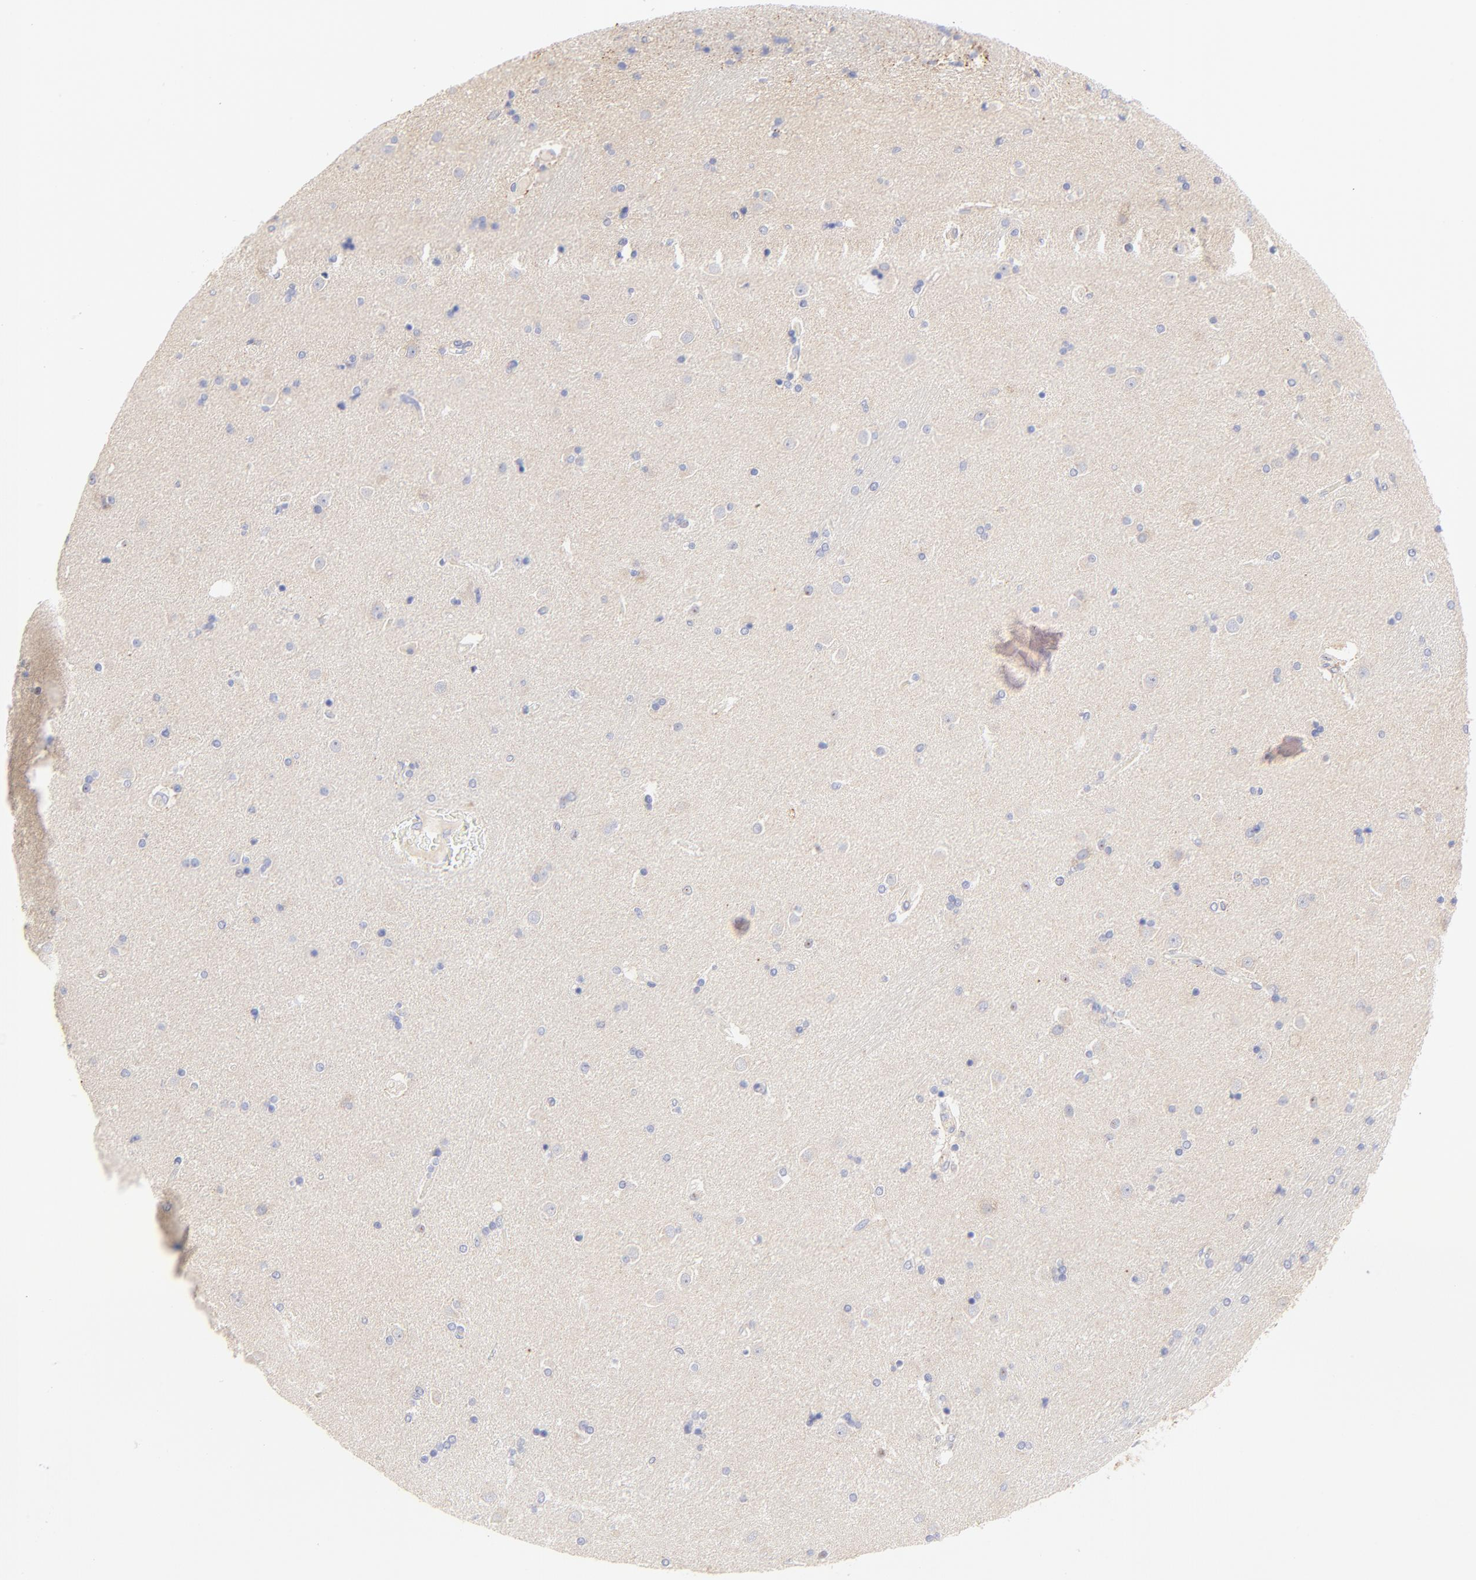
{"staining": {"intensity": "negative", "quantity": "none", "location": "none"}, "tissue": "caudate", "cell_type": "Glial cells", "image_type": "normal", "snomed": [{"axis": "morphology", "description": "Normal tissue, NOS"}, {"axis": "topography", "description": "Lateral ventricle wall"}], "caption": "Glial cells show no significant protein staining in benign caudate. Brightfield microscopy of immunohistochemistry (IHC) stained with DAB (brown) and hematoxylin (blue), captured at high magnification.", "gene": "LHFPL1", "patient": {"sex": "female", "age": 54}}